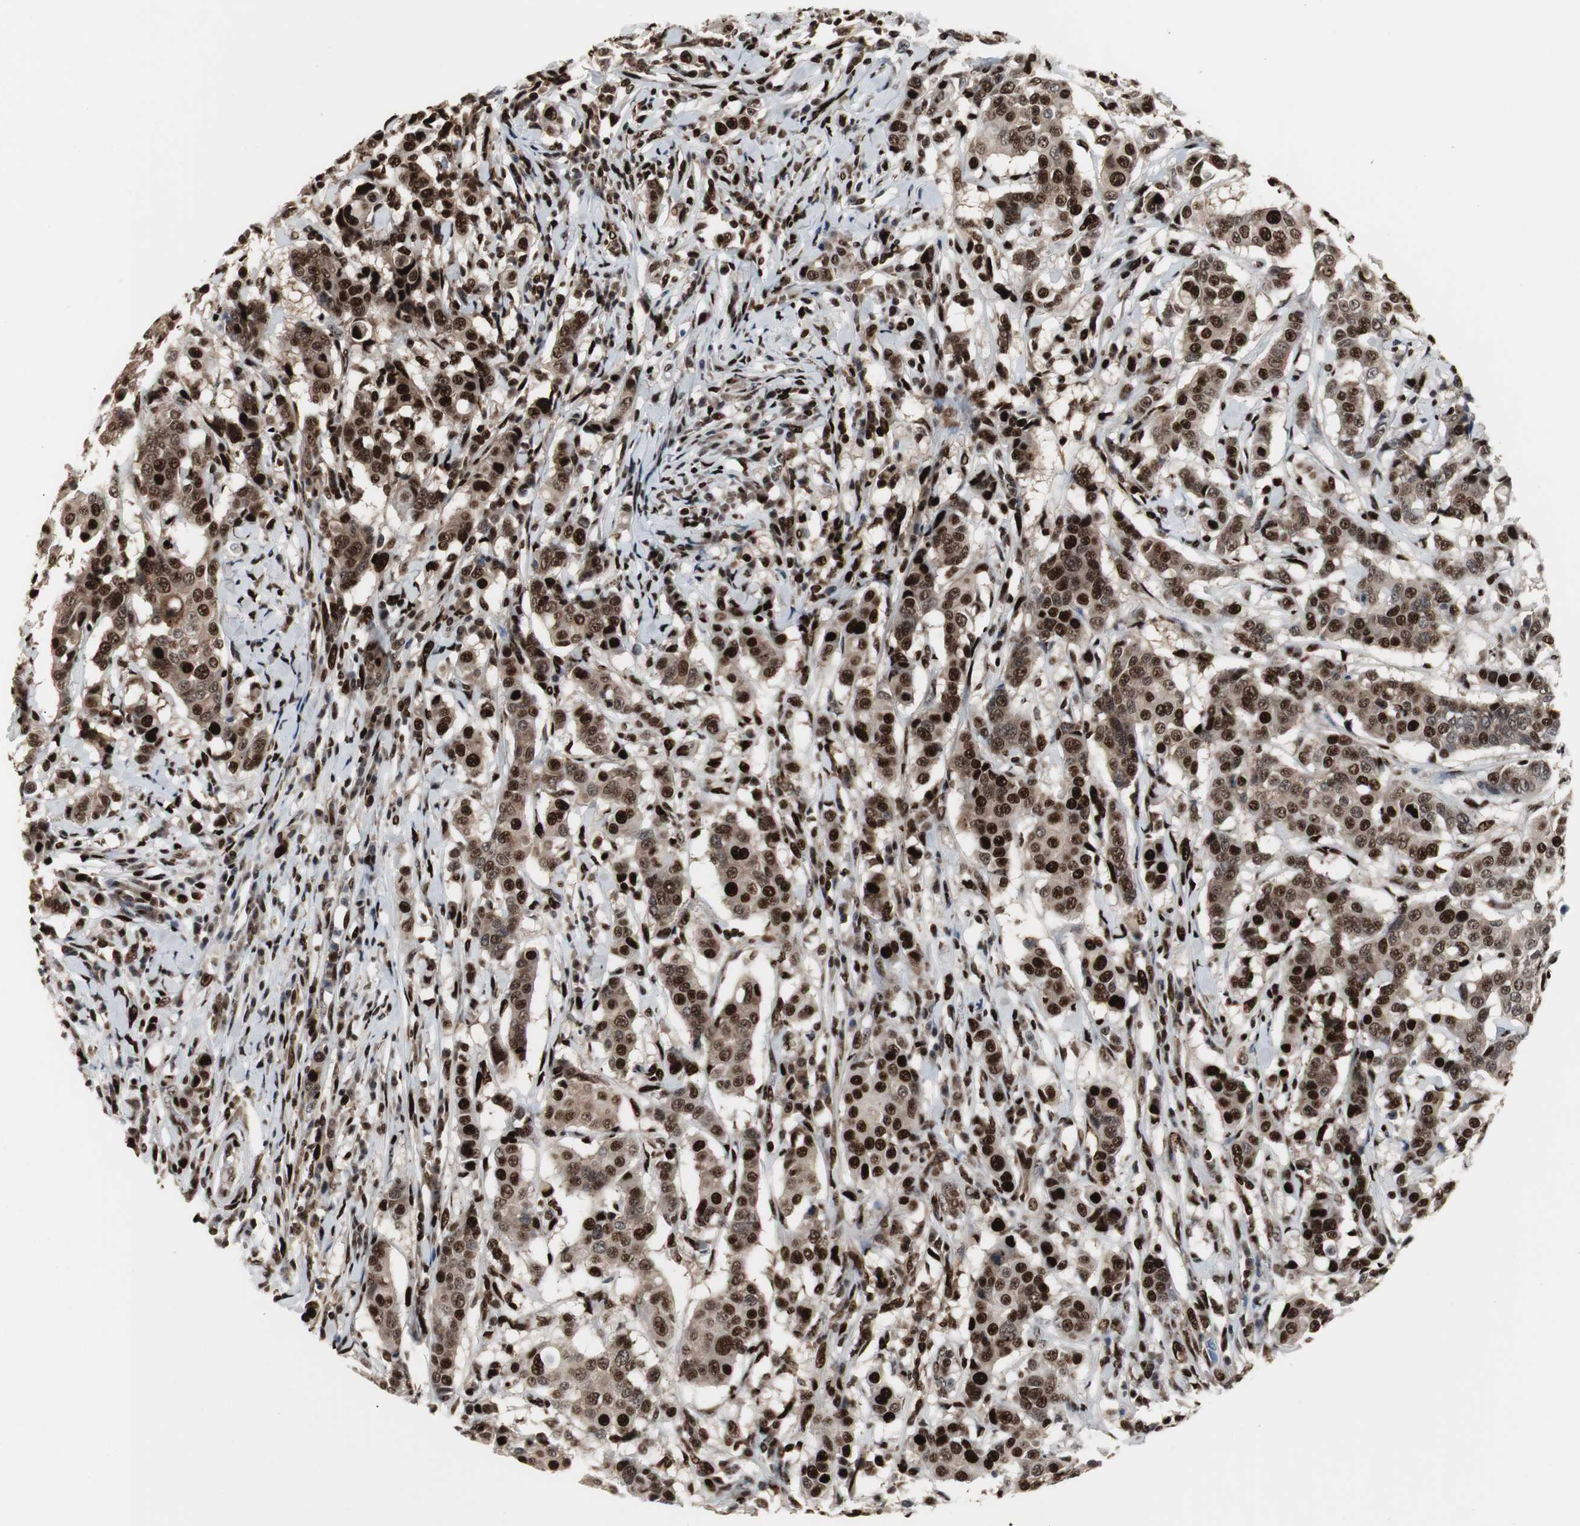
{"staining": {"intensity": "strong", "quantity": ">75%", "location": "nuclear"}, "tissue": "breast cancer", "cell_type": "Tumor cells", "image_type": "cancer", "snomed": [{"axis": "morphology", "description": "Duct carcinoma"}, {"axis": "topography", "description": "Breast"}], "caption": "Immunohistochemistry (IHC) of breast cancer (invasive ductal carcinoma) exhibits high levels of strong nuclear positivity in approximately >75% of tumor cells. (DAB (3,3'-diaminobenzidine) IHC with brightfield microscopy, high magnification).", "gene": "GRK2", "patient": {"sex": "female", "age": 27}}